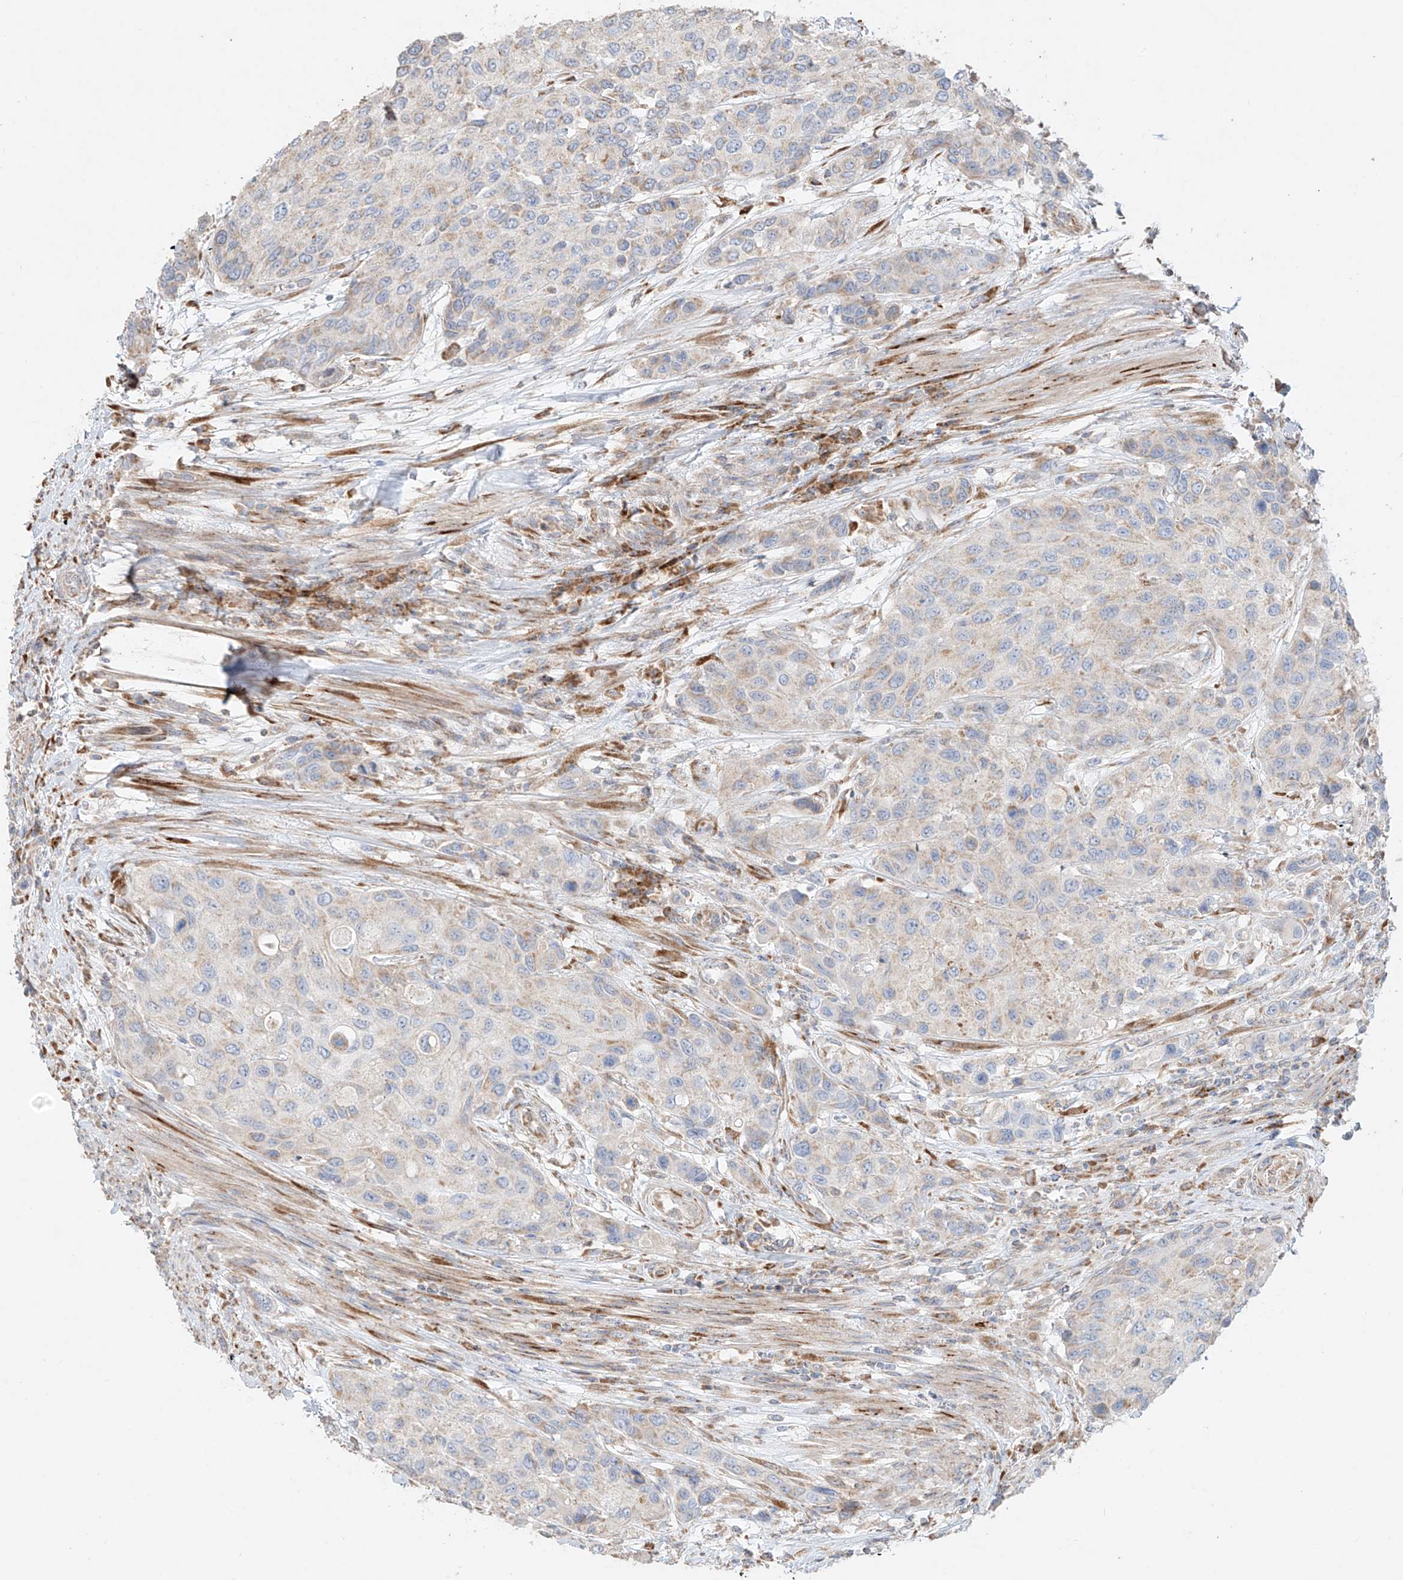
{"staining": {"intensity": "weak", "quantity": "25%-75%", "location": "cytoplasmic/membranous"}, "tissue": "urothelial cancer", "cell_type": "Tumor cells", "image_type": "cancer", "snomed": [{"axis": "morphology", "description": "Normal tissue, NOS"}, {"axis": "morphology", "description": "Urothelial carcinoma, High grade"}, {"axis": "topography", "description": "Vascular tissue"}, {"axis": "topography", "description": "Urinary bladder"}], "caption": "IHC of human urothelial cancer exhibits low levels of weak cytoplasmic/membranous positivity in approximately 25%-75% of tumor cells.", "gene": "COLGALT2", "patient": {"sex": "female", "age": 56}}